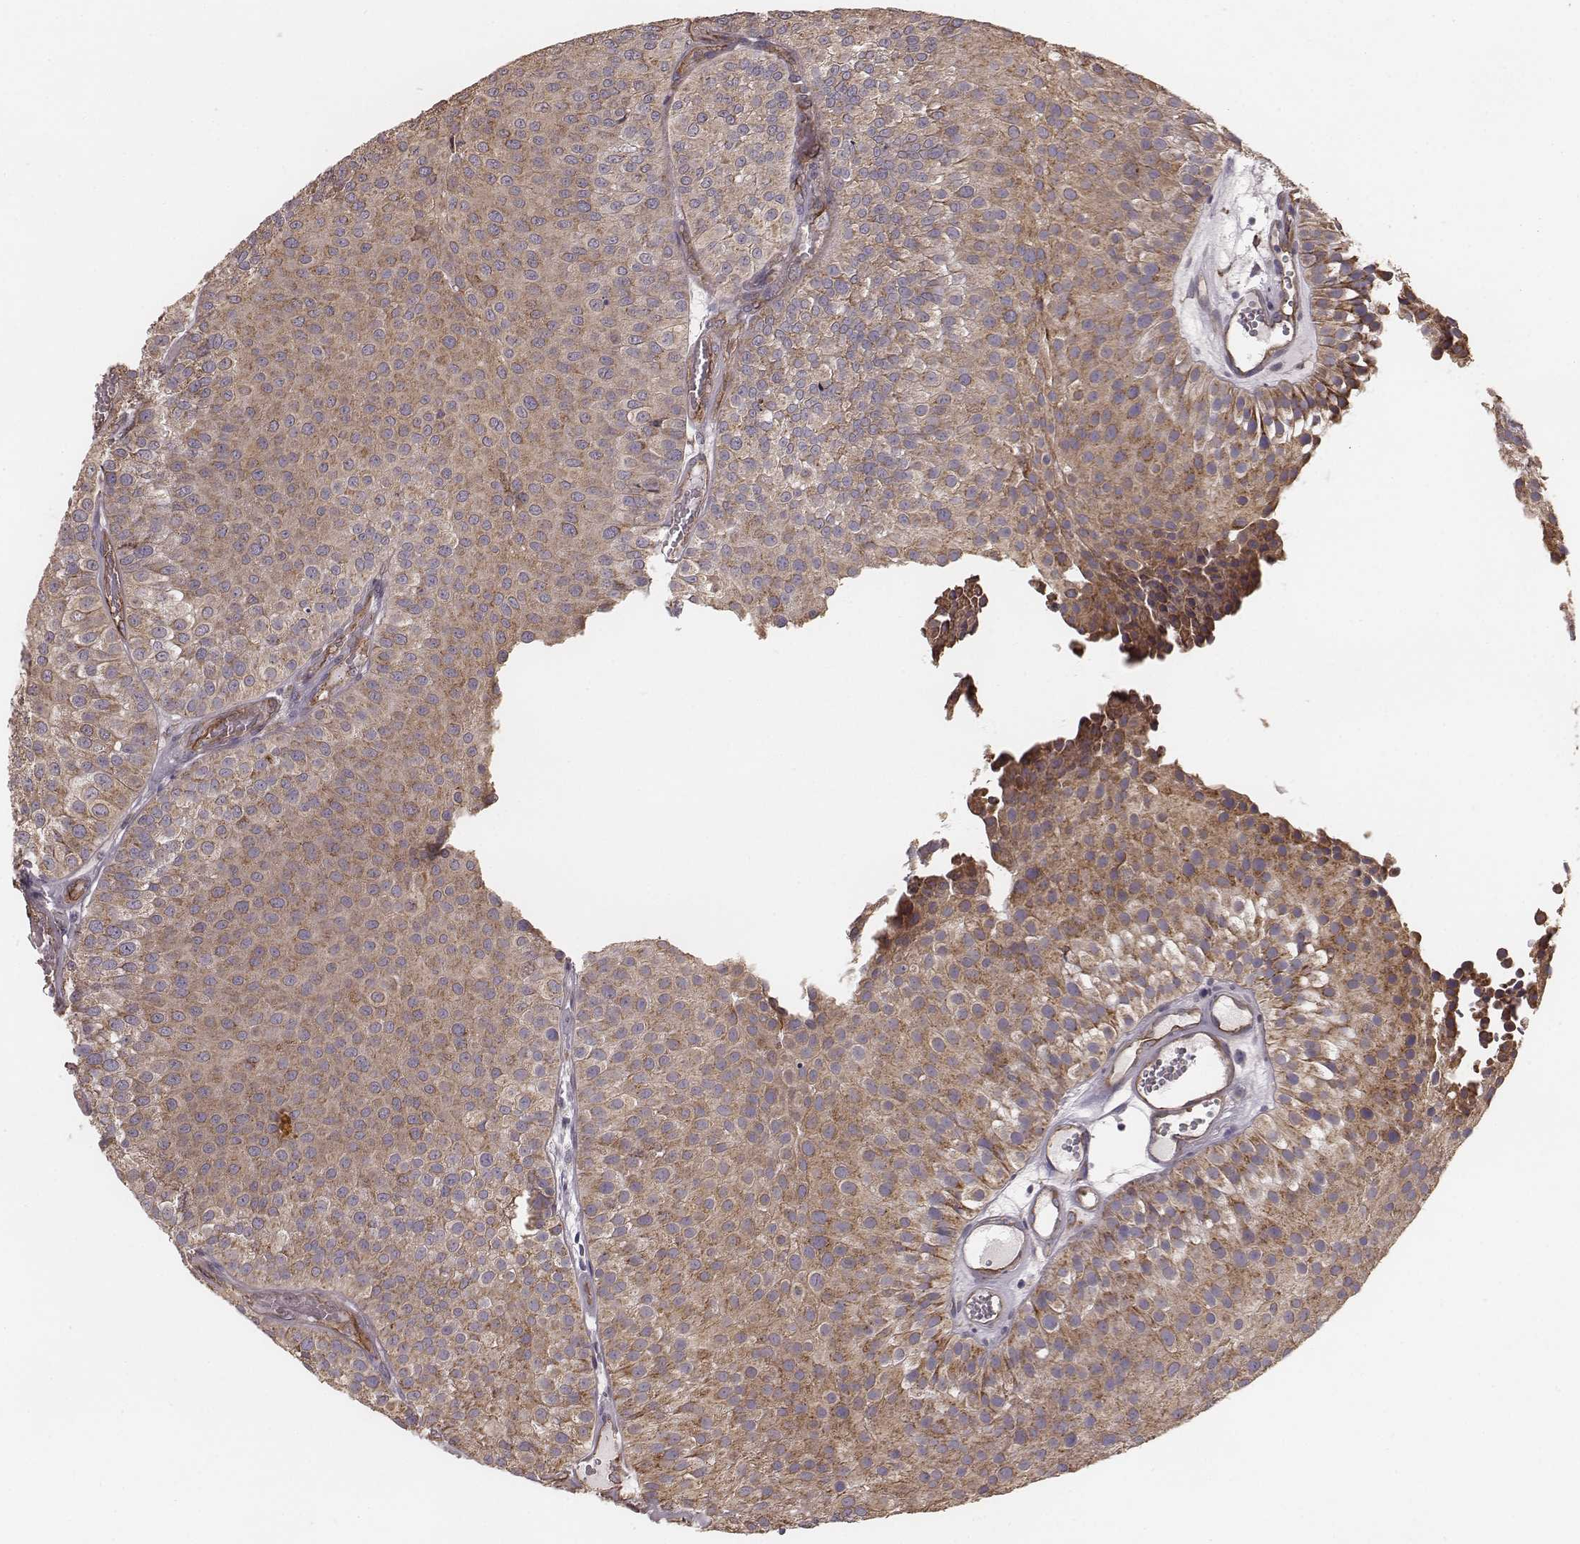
{"staining": {"intensity": "moderate", "quantity": "25%-75%", "location": "cytoplasmic/membranous"}, "tissue": "urothelial cancer", "cell_type": "Tumor cells", "image_type": "cancer", "snomed": [{"axis": "morphology", "description": "Urothelial carcinoma, Low grade"}, {"axis": "topography", "description": "Urinary bladder"}], "caption": "Low-grade urothelial carcinoma tissue shows moderate cytoplasmic/membranous expression in approximately 25%-75% of tumor cells The staining is performed using DAB brown chromogen to label protein expression. The nuclei are counter-stained blue using hematoxylin.", "gene": "PALMD", "patient": {"sex": "female", "age": 87}}